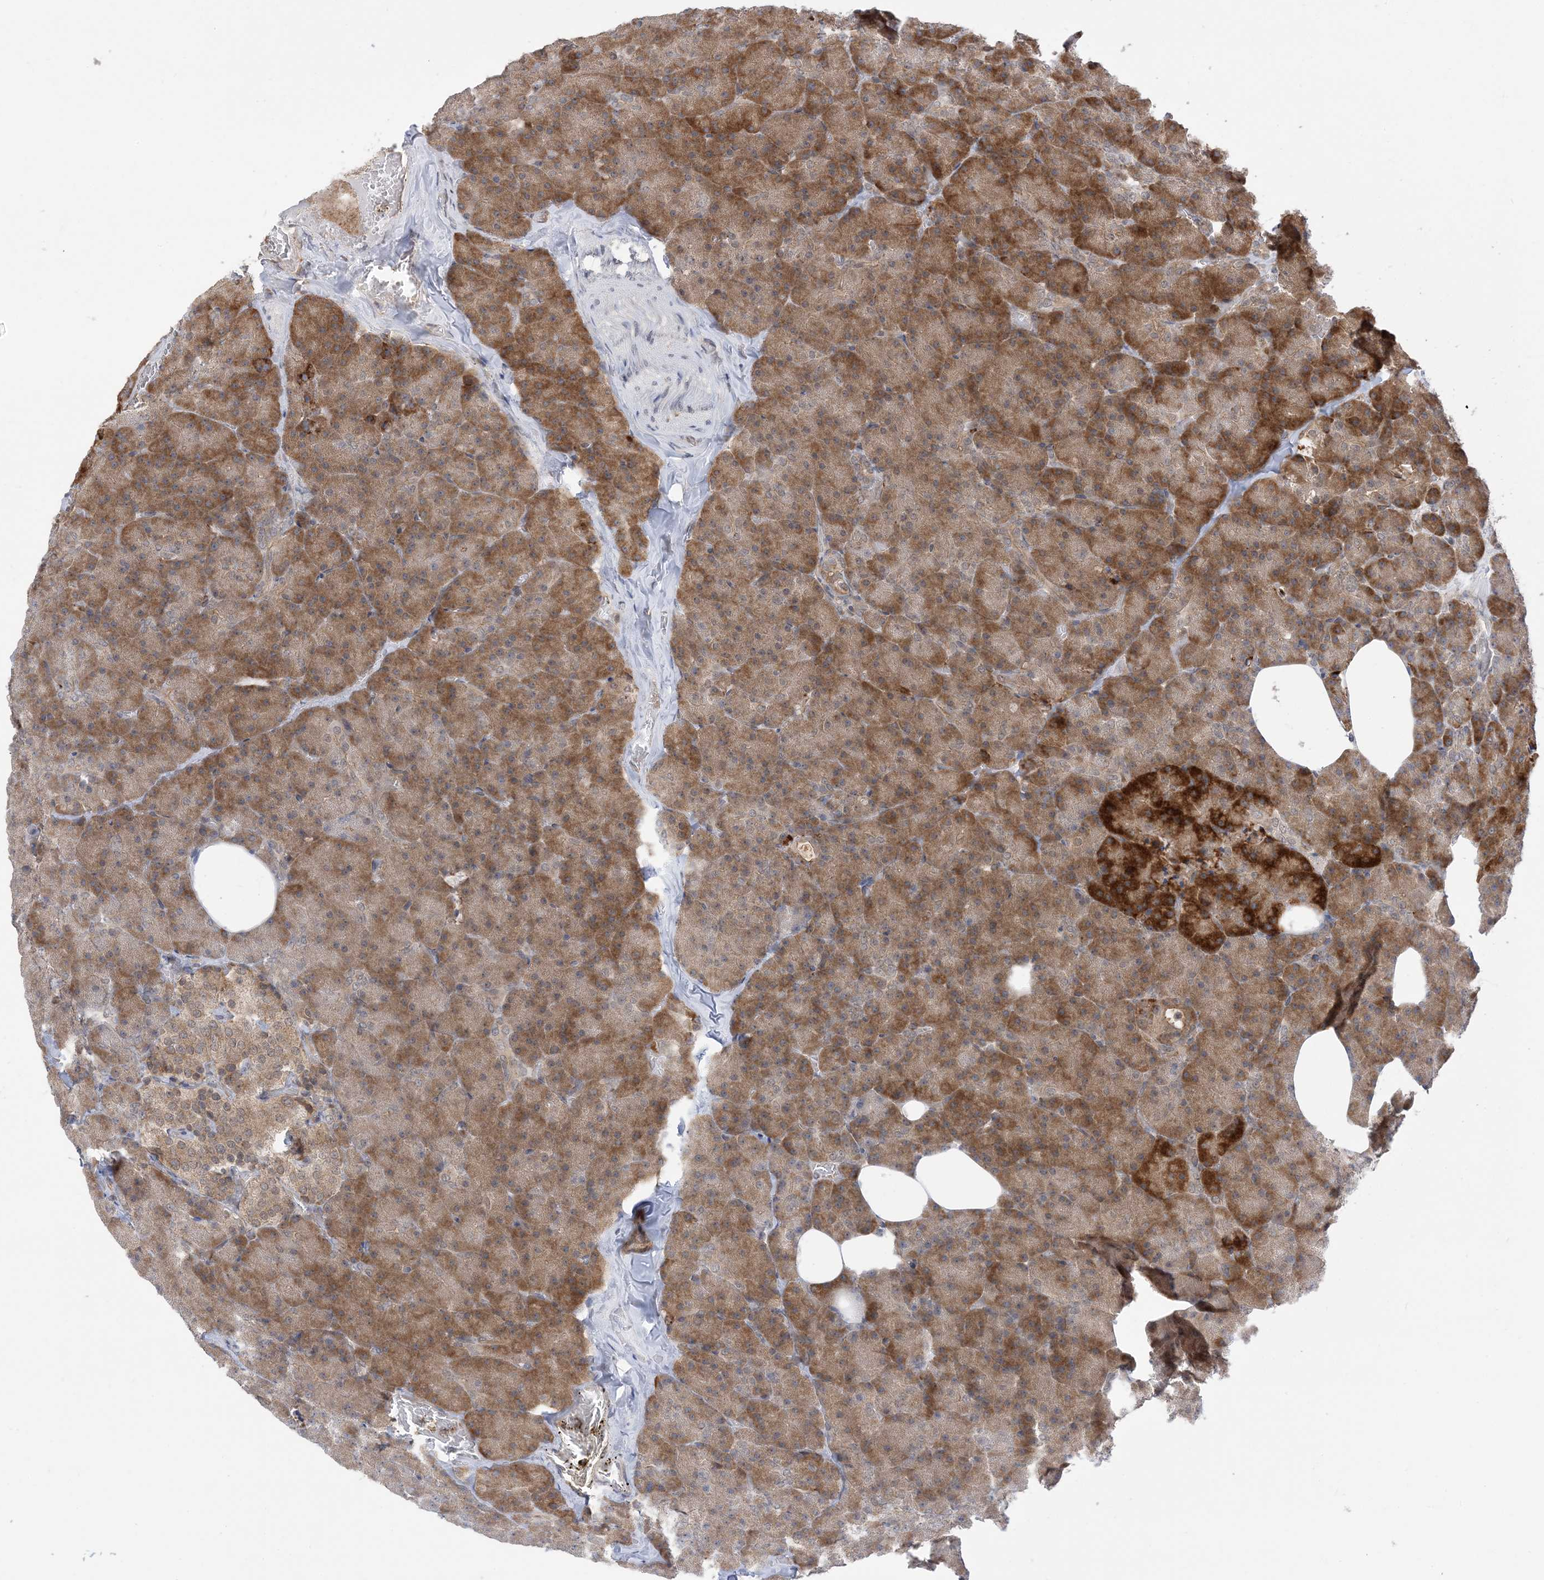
{"staining": {"intensity": "moderate", "quantity": ">75%", "location": "cytoplasmic/membranous"}, "tissue": "pancreas", "cell_type": "Exocrine glandular cells", "image_type": "normal", "snomed": [{"axis": "morphology", "description": "Normal tissue, NOS"}, {"axis": "morphology", "description": "Carcinoid, malignant, NOS"}, {"axis": "topography", "description": "Pancreas"}], "caption": "IHC photomicrograph of benign pancreas stained for a protein (brown), which demonstrates medium levels of moderate cytoplasmic/membranous positivity in about >75% of exocrine glandular cells.", "gene": "METTL21A", "patient": {"sex": "female", "age": 35}}